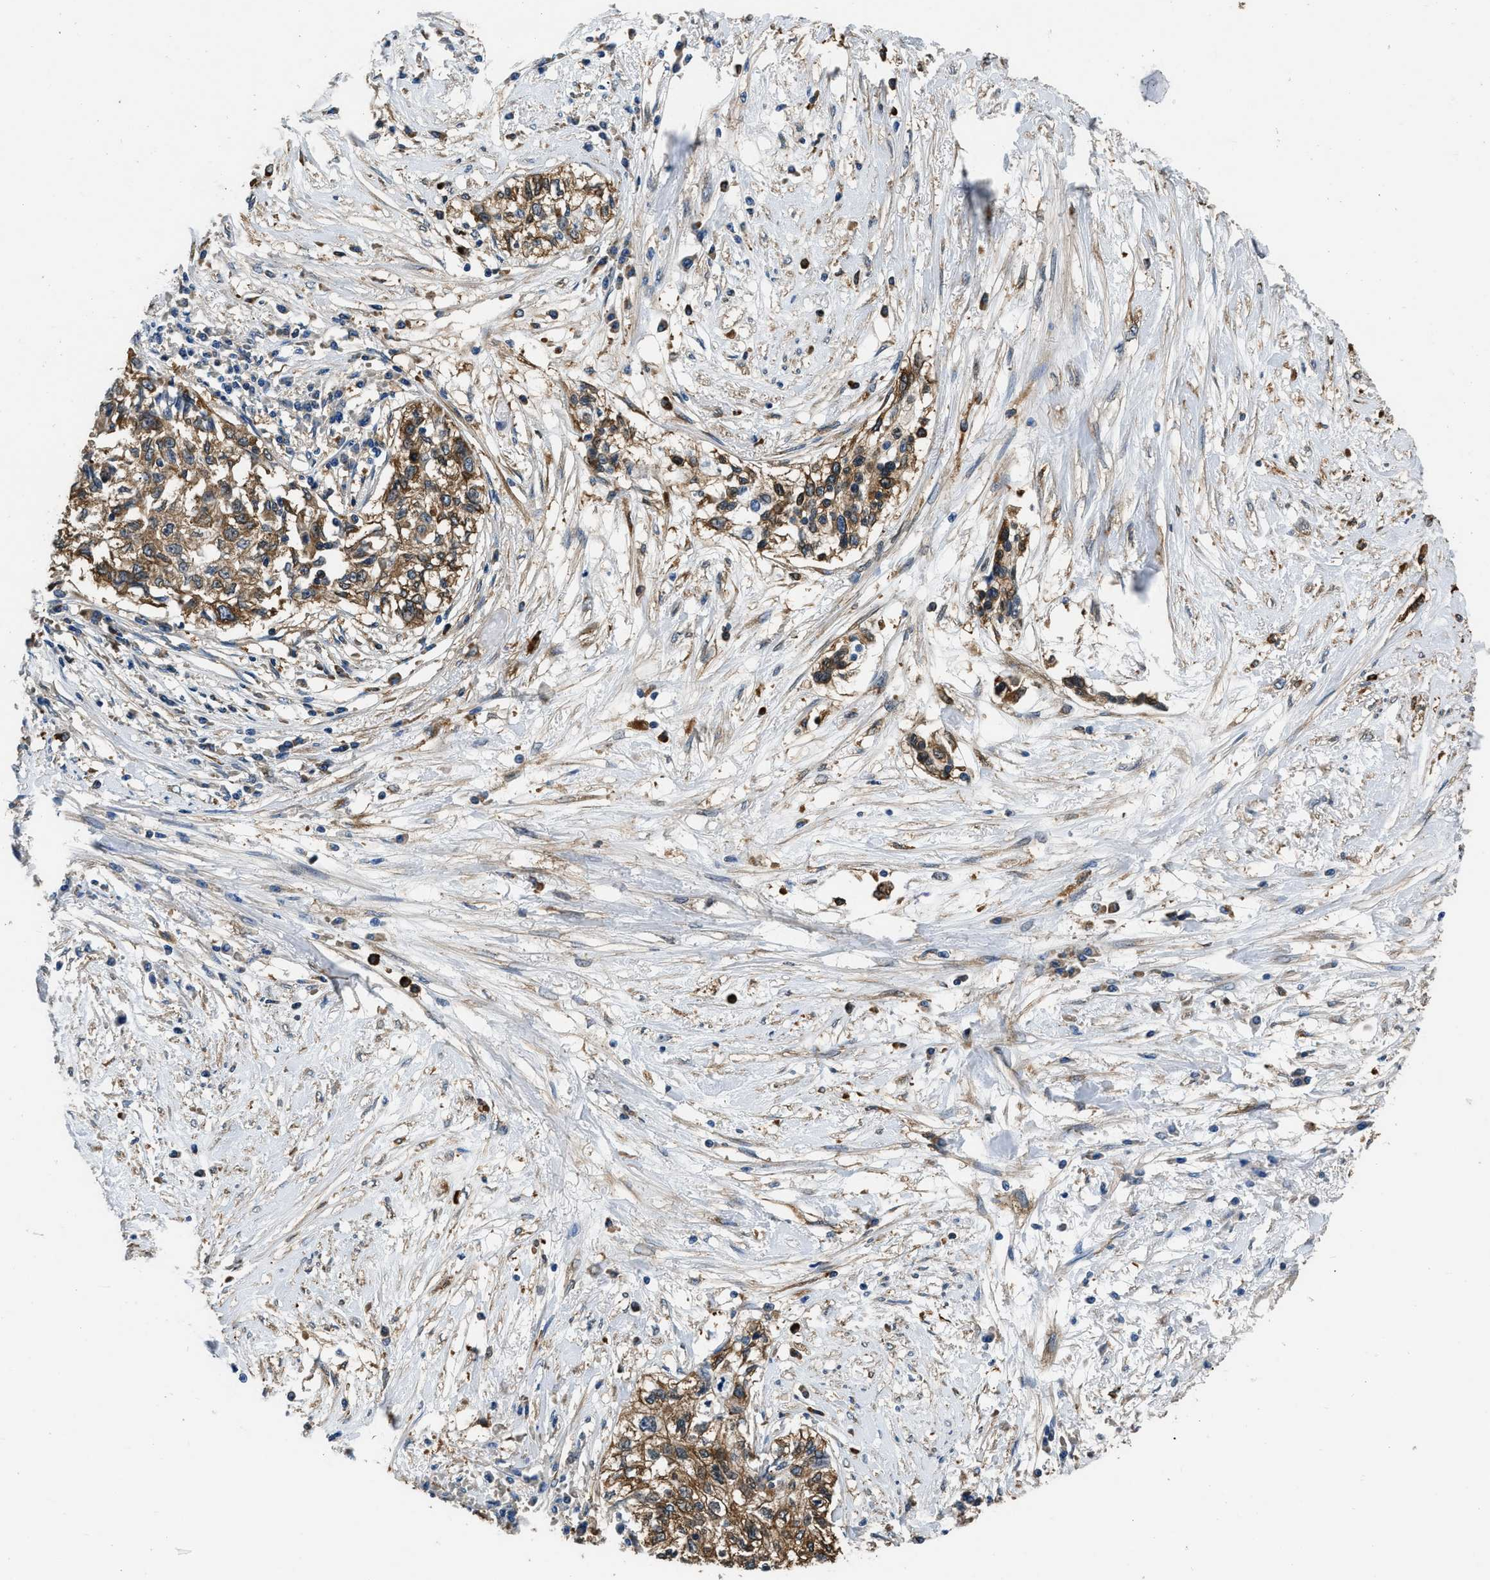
{"staining": {"intensity": "strong", "quantity": ">75%", "location": "cytoplasmic/membranous"}, "tissue": "cervical cancer", "cell_type": "Tumor cells", "image_type": "cancer", "snomed": [{"axis": "morphology", "description": "Squamous cell carcinoma, NOS"}, {"axis": "topography", "description": "Cervix"}], "caption": "Human cervical cancer stained for a protein (brown) demonstrates strong cytoplasmic/membranous positive staining in approximately >75% of tumor cells.", "gene": "PKM", "patient": {"sex": "female", "age": 57}}